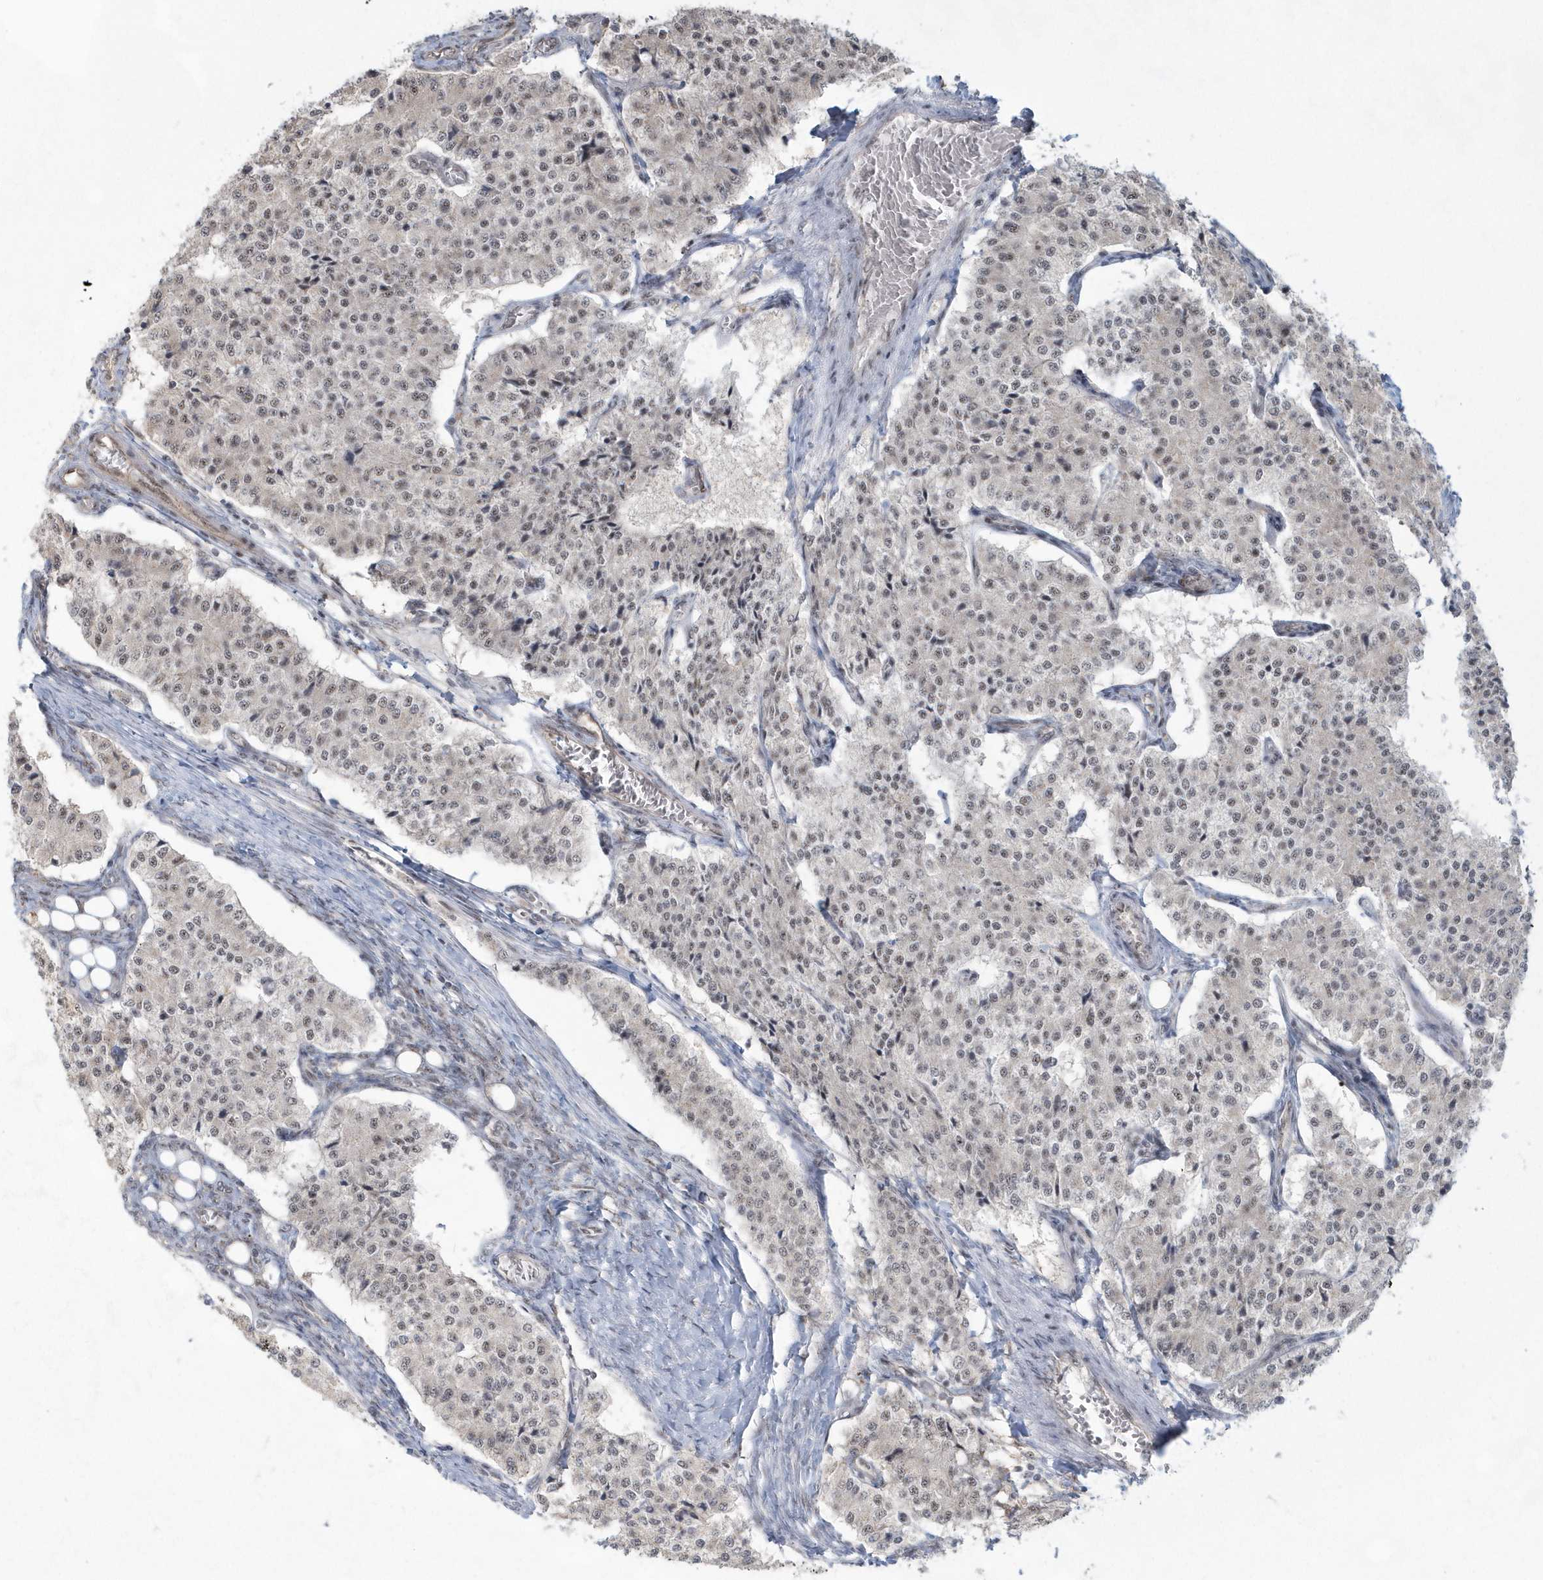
{"staining": {"intensity": "weak", "quantity": "25%-75%", "location": "nuclear"}, "tissue": "carcinoid", "cell_type": "Tumor cells", "image_type": "cancer", "snomed": [{"axis": "morphology", "description": "Carcinoid, malignant, NOS"}, {"axis": "topography", "description": "Colon"}], "caption": "The micrograph reveals staining of malignant carcinoid, revealing weak nuclear protein positivity (brown color) within tumor cells.", "gene": "KDM6B", "patient": {"sex": "female", "age": 52}}